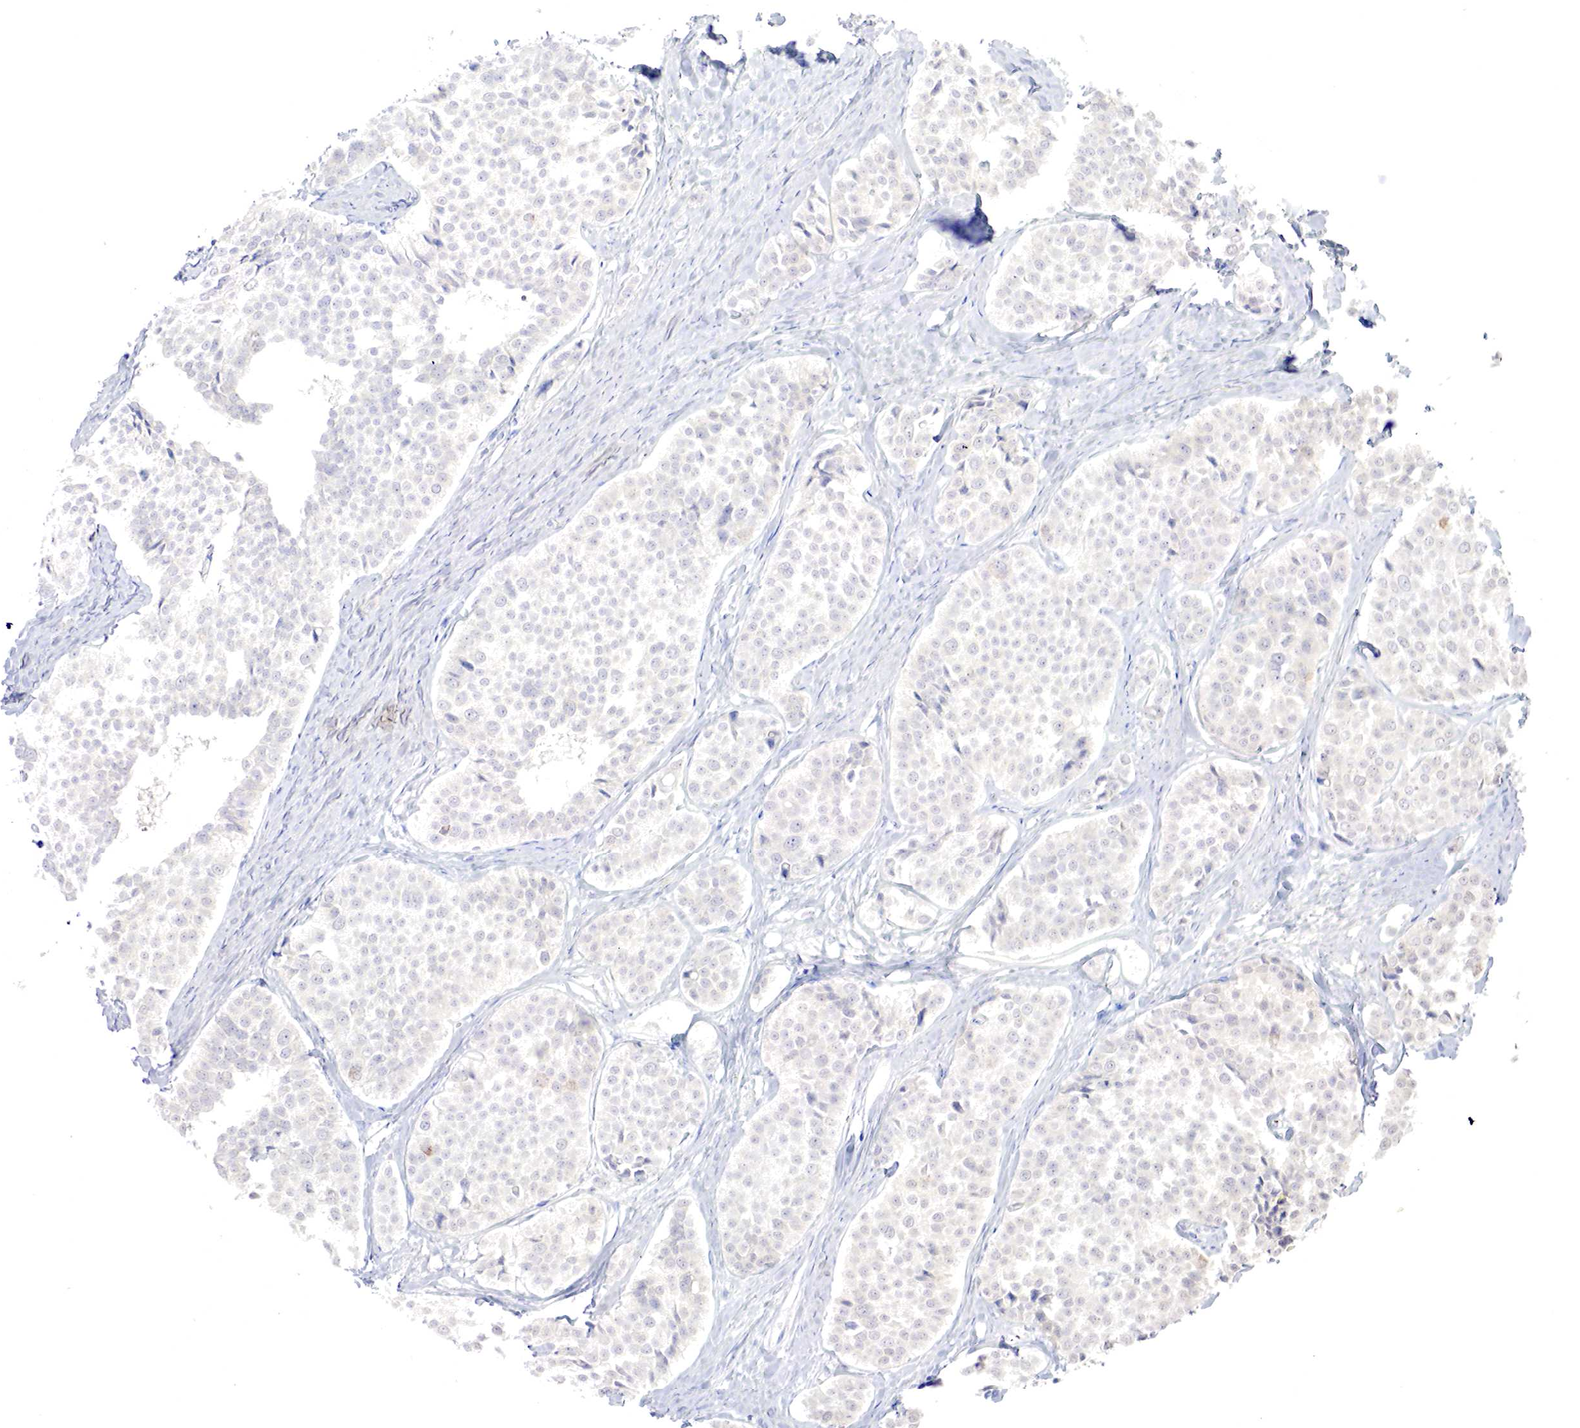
{"staining": {"intensity": "negative", "quantity": "none", "location": "none"}, "tissue": "carcinoid", "cell_type": "Tumor cells", "image_type": "cancer", "snomed": [{"axis": "morphology", "description": "Carcinoid, malignant, NOS"}, {"axis": "topography", "description": "Small intestine"}], "caption": "Photomicrograph shows no protein positivity in tumor cells of malignant carcinoid tissue.", "gene": "GATA1", "patient": {"sex": "male", "age": 60}}